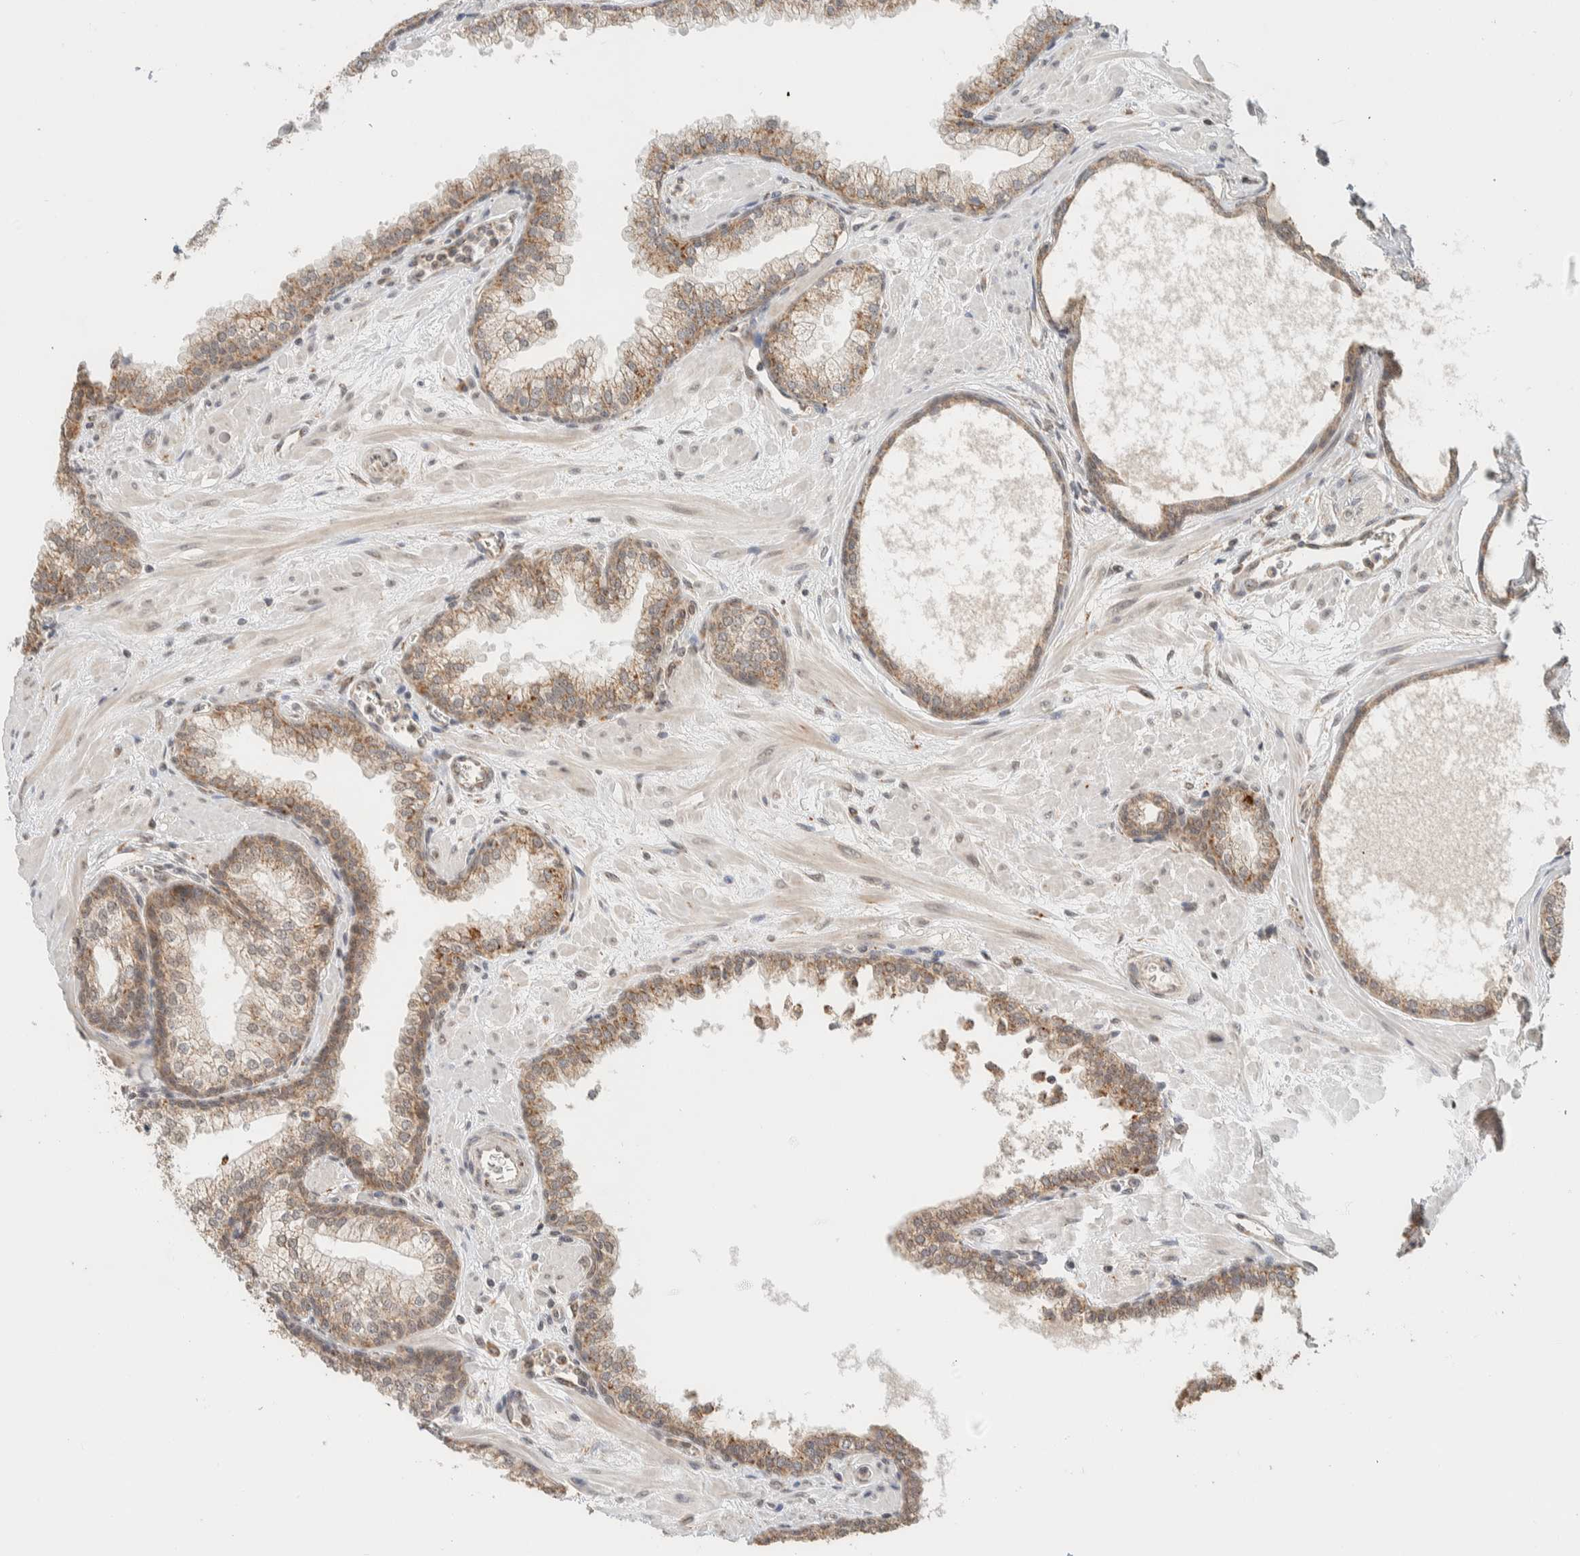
{"staining": {"intensity": "moderate", "quantity": ">75%", "location": "cytoplasmic/membranous"}, "tissue": "prostate", "cell_type": "Glandular cells", "image_type": "normal", "snomed": [{"axis": "morphology", "description": "Normal tissue, NOS"}, {"axis": "morphology", "description": "Urothelial carcinoma, Low grade"}, {"axis": "topography", "description": "Urinary bladder"}, {"axis": "topography", "description": "Prostate"}], "caption": "Immunohistochemistry staining of unremarkable prostate, which displays medium levels of moderate cytoplasmic/membranous staining in approximately >75% of glandular cells indicating moderate cytoplasmic/membranous protein positivity. The staining was performed using DAB (brown) for protein detection and nuclei were counterstained in hematoxylin (blue).", "gene": "MRPL41", "patient": {"sex": "male", "age": 60}}